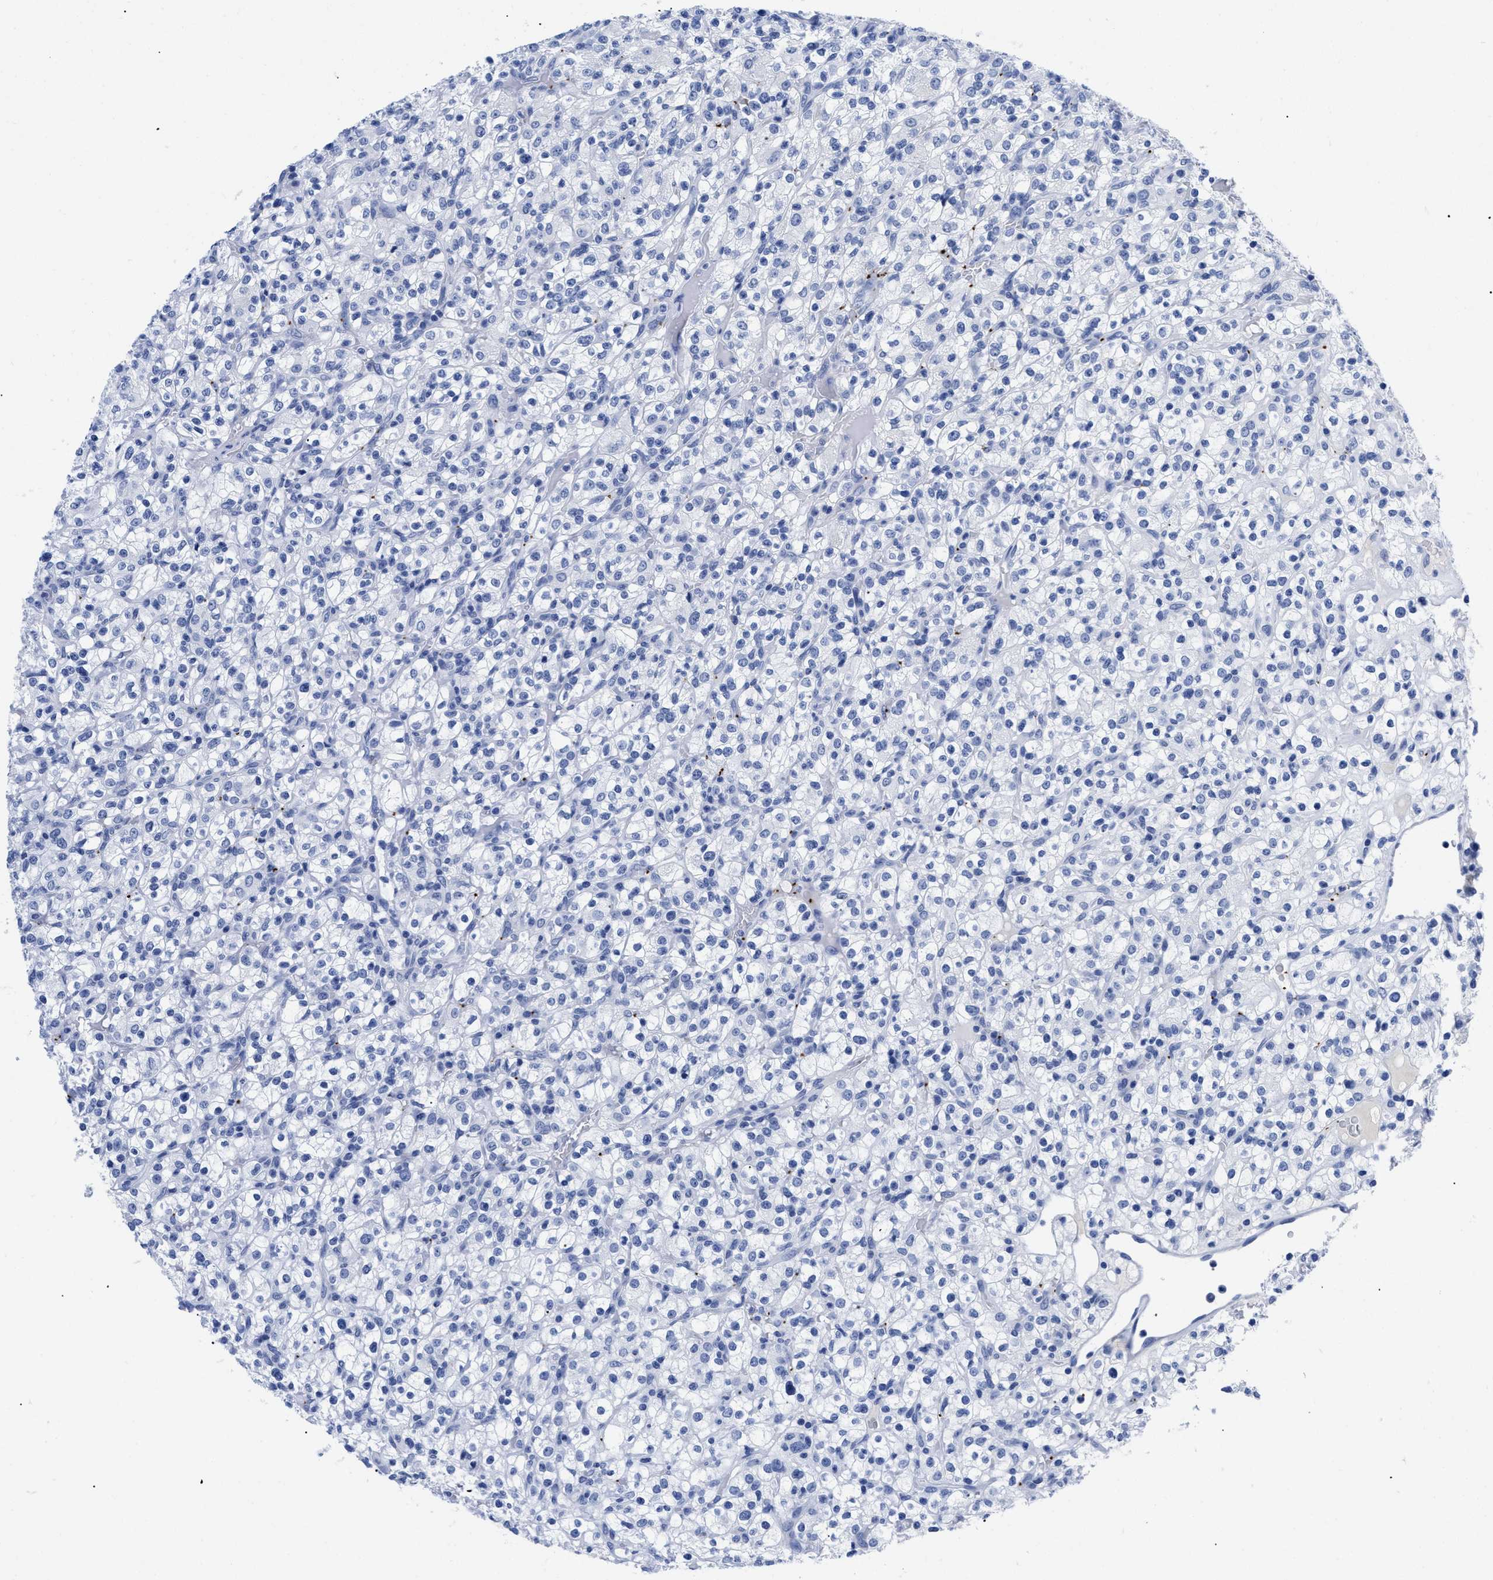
{"staining": {"intensity": "negative", "quantity": "none", "location": "none"}, "tissue": "renal cancer", "cell_type": "Tumor cells", "image_type": "cancer", "snomed": [{"axis": "morphology", "description": "Normal tissue, NOS"}, {"axis": "morphology", "description": "Adenocarcinoma, NOS"}, {"axis": "topography", "description": "Kidney"}], "caption": "This is a photomicrograph of immunohistochemistry staining of renal cancer (adenocarcinoma), which shows no positivity in tumor cells.", "gene": "TREML1", "patient": {"sex": "female", "age": 72}}